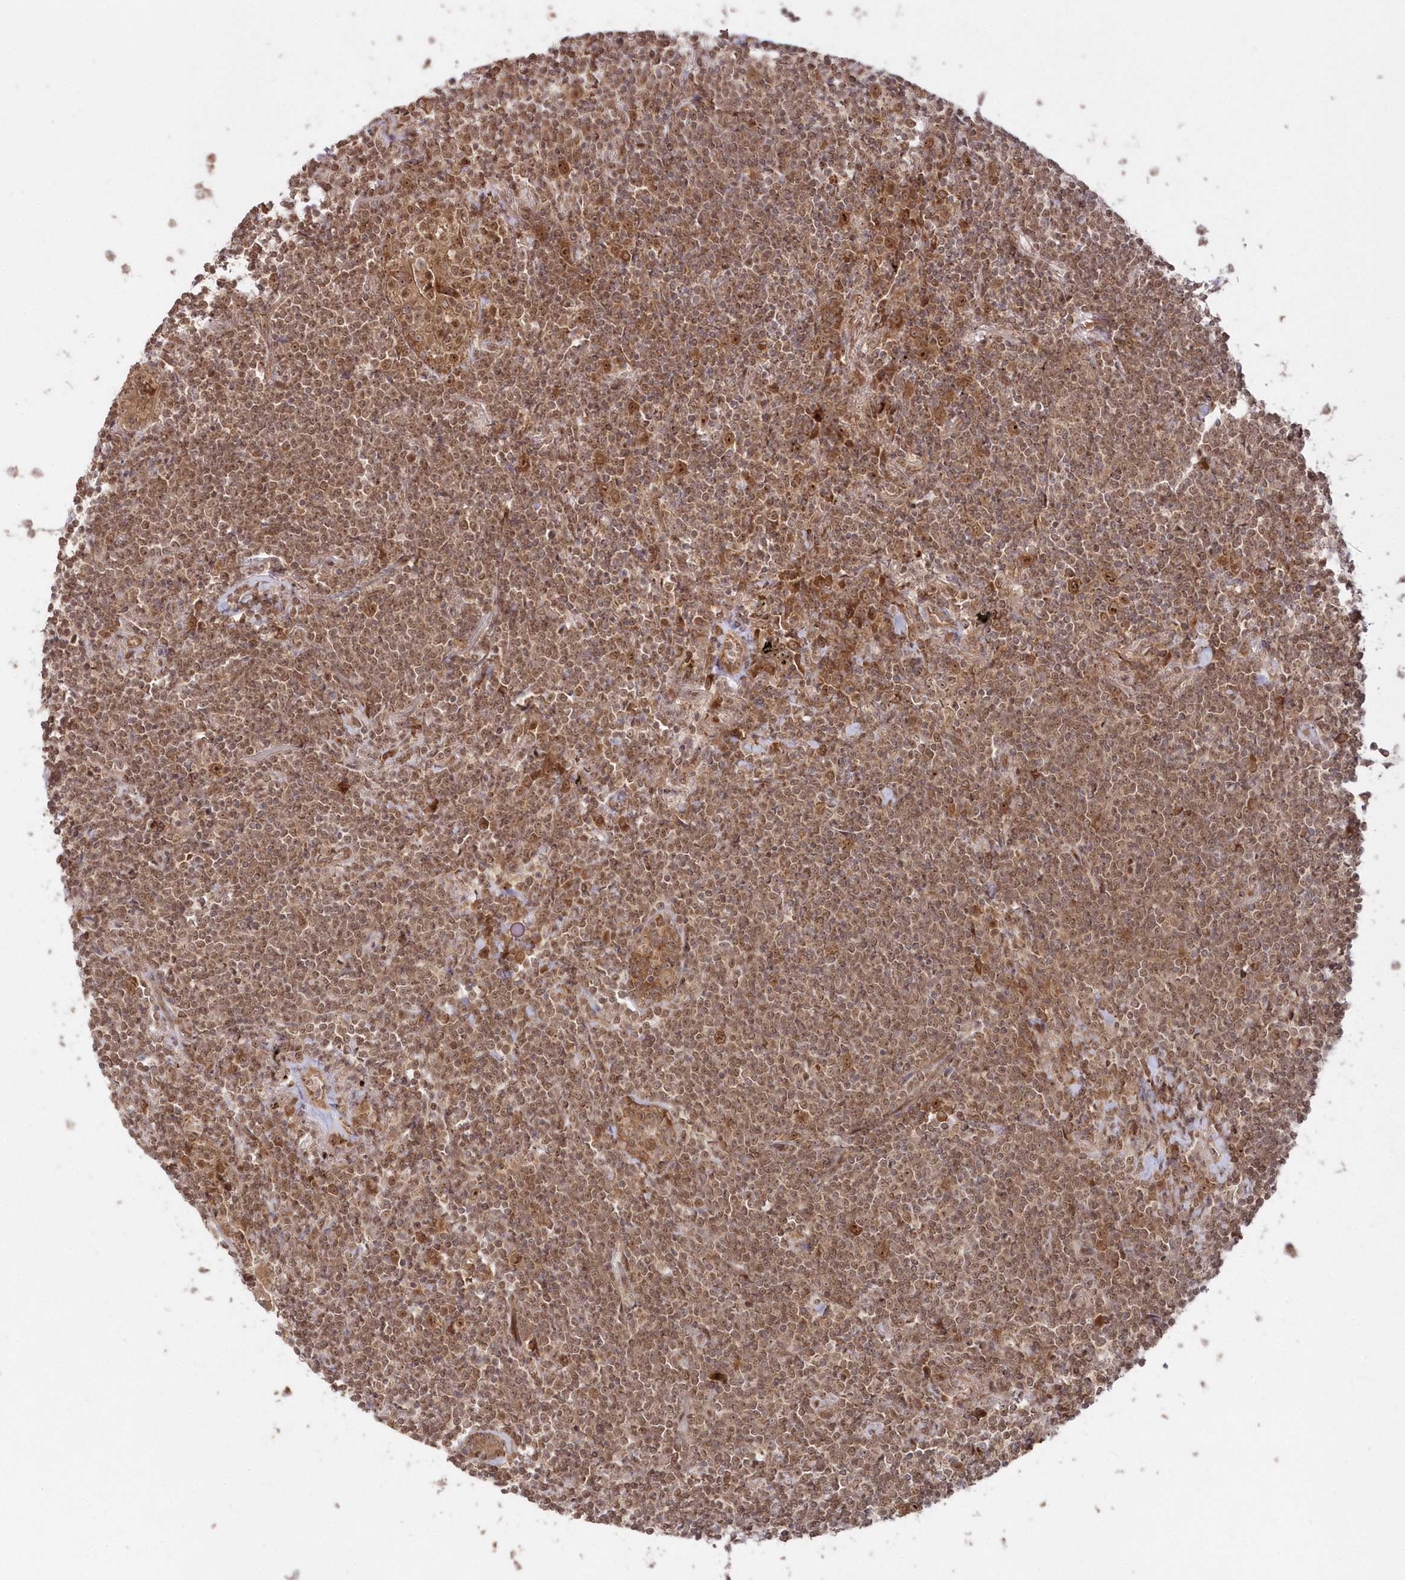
{"staining": {"intensity": "moderate", "quantity": ">75%", "location": "cytoplasmic/membranous,nuclear"}, "tissue": "lymphoma", "cell_type": "Tumor cells", "image_type": "cancer", "snomed": [{"axis": "morphology", "description": "Malignant lymphoma, non-Hodgkin's type, Low grade"}, {"axis": "topography", "description": "Lung"}], "caption": "Low-grade malignant lymphoma, non-Hodgkin's type stained with a protein marker exhibits moderate staining in tumor cells.", "gene": "SERINC1", "patient": {"sex": "female", "age": 71}}